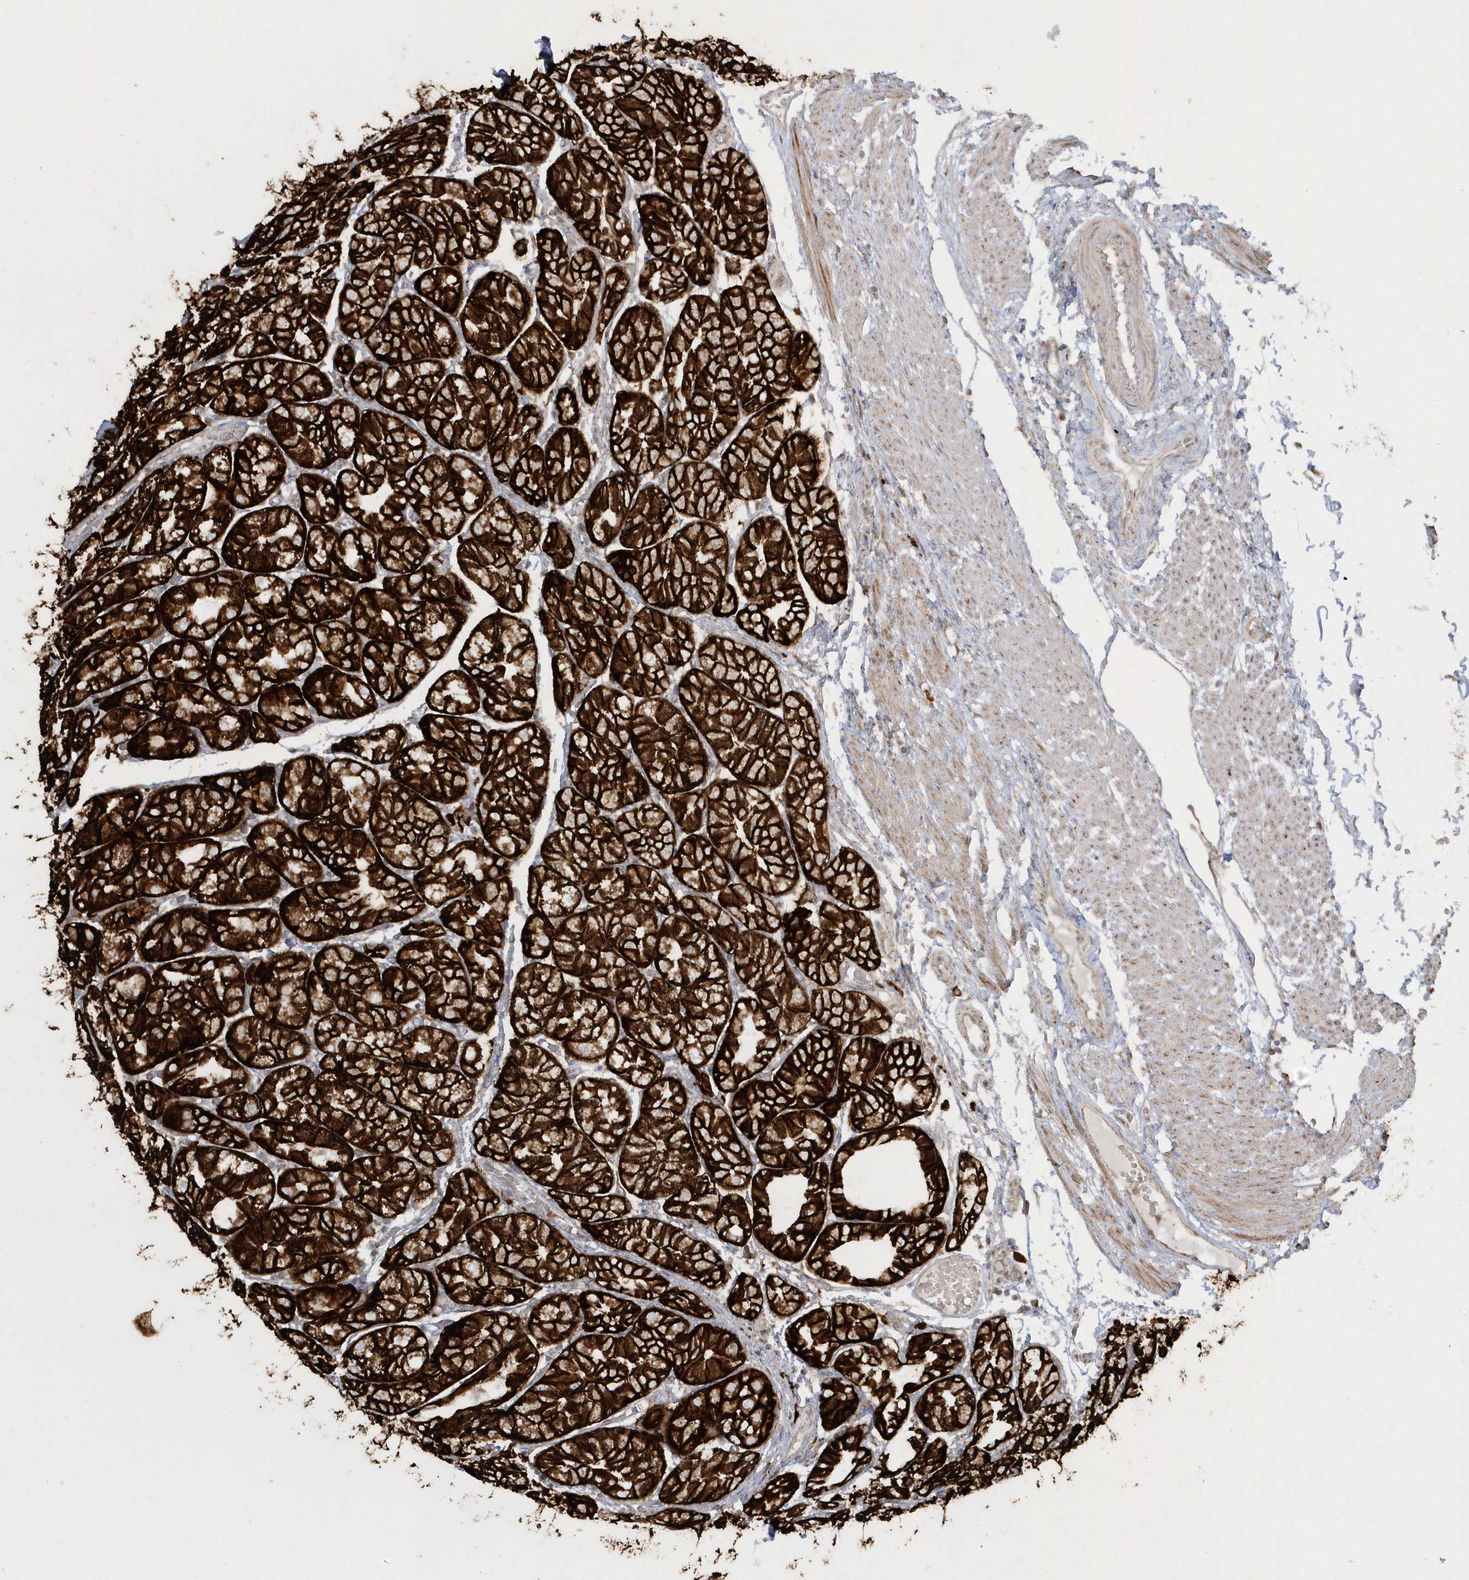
{"staining": {"intensity": "strong", "quantity": ">75%", "location": "cytoplasmic/membranous"}, "tissue": "stomach", "cell_type": "Glandular cells", "image_type": "normal", "snomed": [{"axis": "morphology", "description": "Normal tissue, NOS"}, {"axis": "topography", "description": "Stomach, upper"}], "caption": "Normal stomach reveals strong cytoplasmic/membranous staining in approximately >75% of glandular cells, visualized by immunohistochemistry.", "gene": "SH3BP2", "patient": {"sex": "male", "age": 72}}